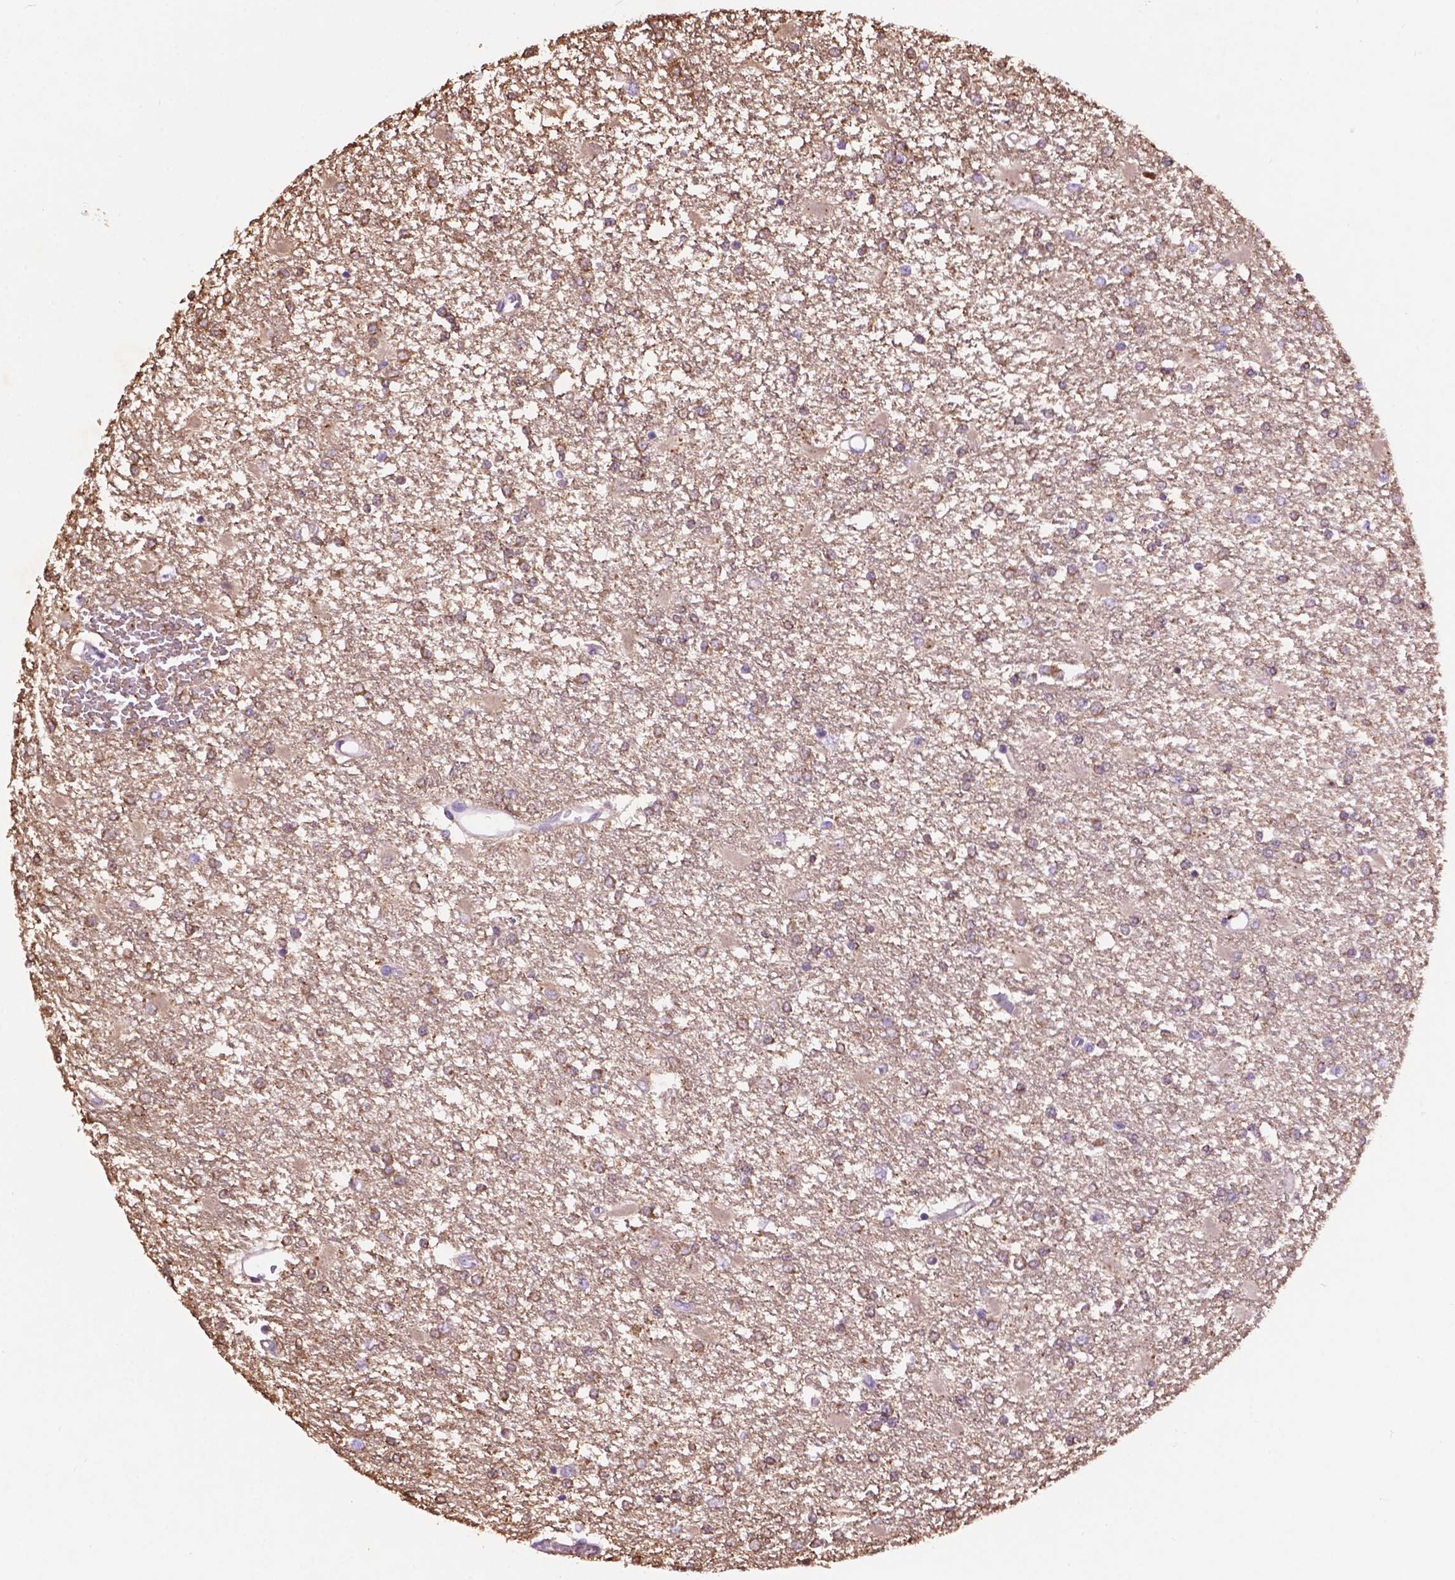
{"staining": {"intensity": "weak", "quantity": "25%-75%", "location": "cytoplasmic/membranous,nuclear"}, "tissue": "glioma", "cell_type": "Tumor cells", "image_type": "cancer", "snomed": [{"axis": "morphology", "description": "Glioma, malignant, High grade"}, {"axis": "topography", "description": "Cerebral cortex"}], "caption": "Glioma stained for a protein (brown) shows weak cytoplasmic/membranous and nuclear positive expression in about 25%-75% of tumor cells.", "gene": "GDPD5", "patient": {"sex": "male", "age": 79}}